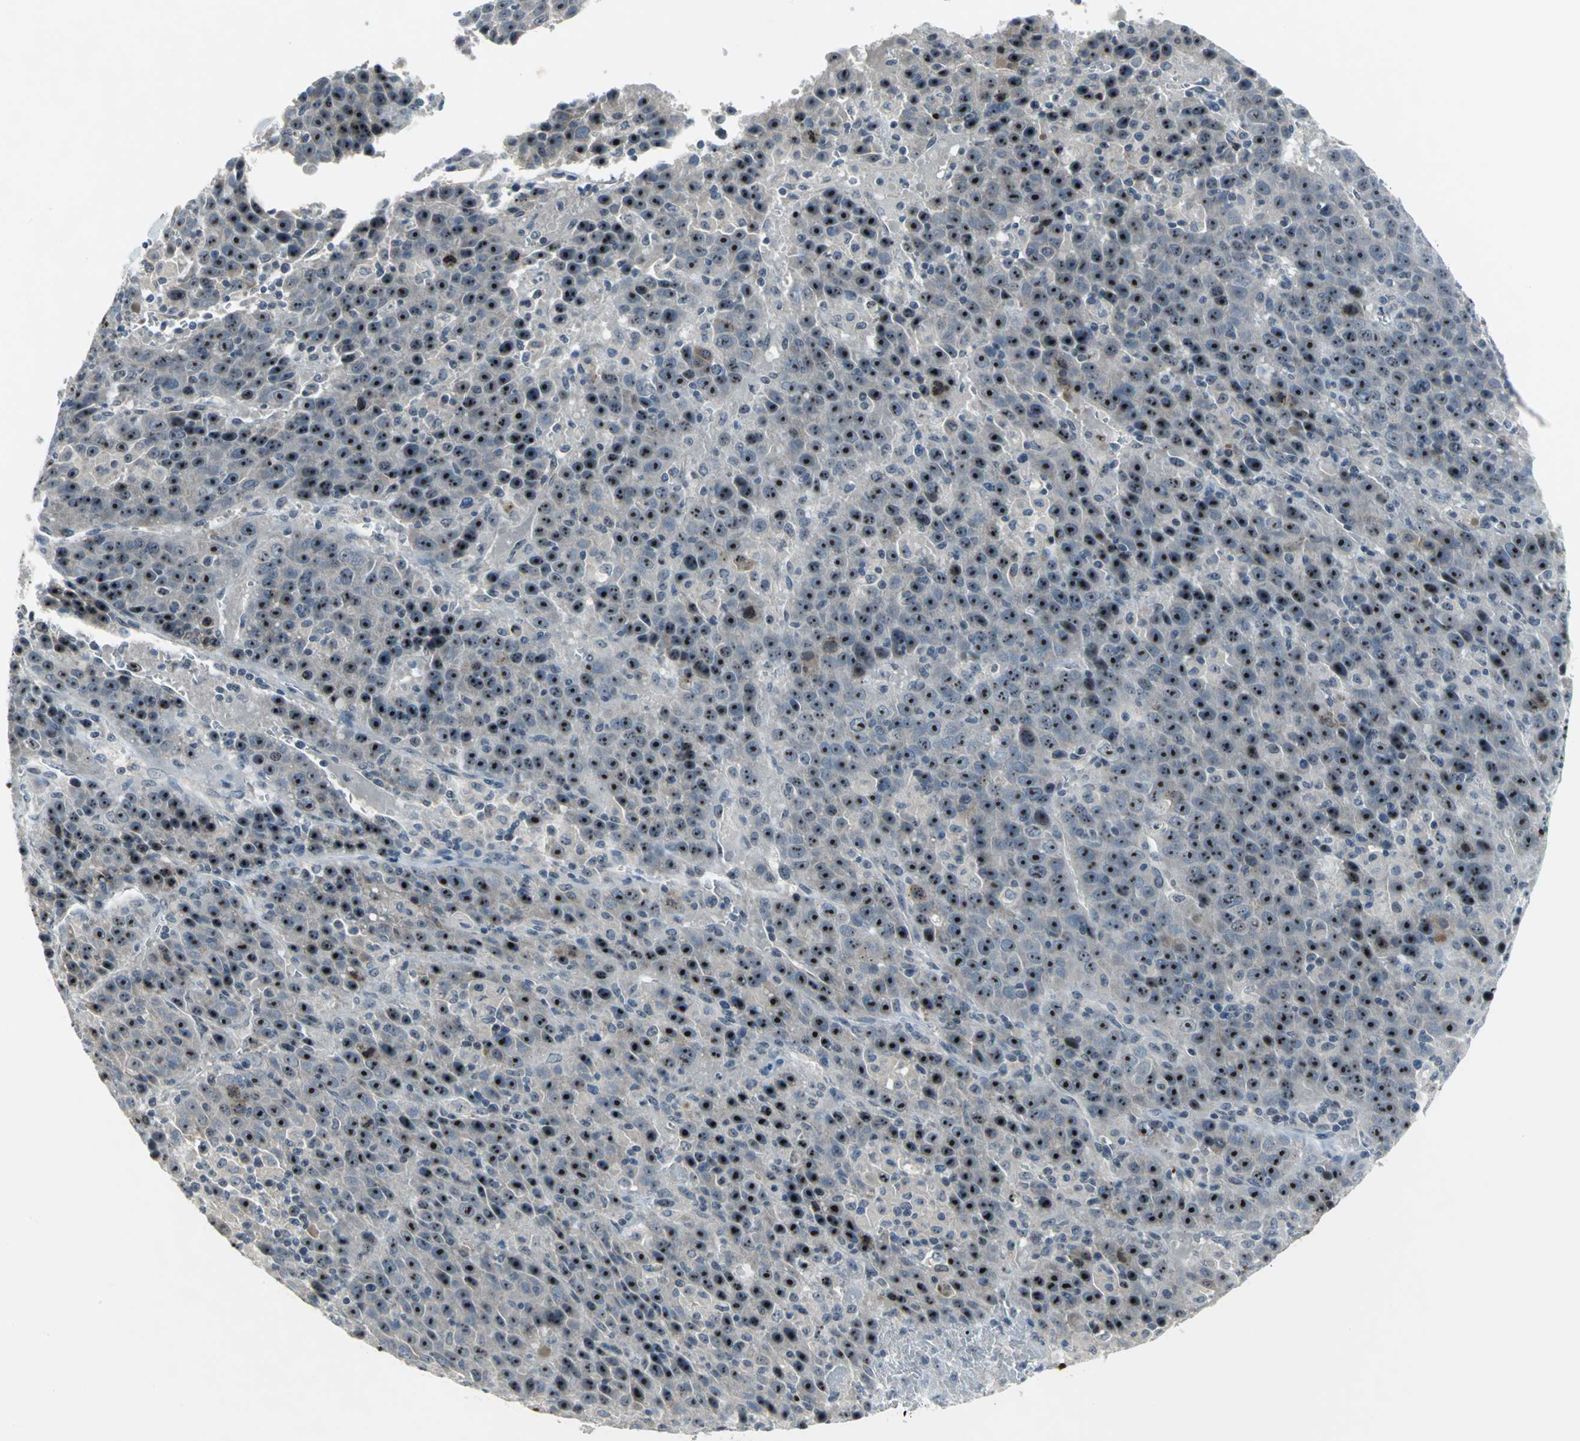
{"staining": {"intensity": "strong", "quantity": ">75%", "location": "nuclear"}, "tissue": "liver cancer", "cell_type": "Tumor cells", "image_type": "cancer", "snomed": [{"axis": "morphology", "description": "Carcinoma, Hepatocellular, NOS"}, {"axis": "topography", "description": "Liver"}], "caption": "Hepatocellular carcinoma (liver) stained for a protein displays strong nuclear positivity in tumor cells.", "gene": "MYBBP1A", "patient": {"sex": "female", "age": 53}}